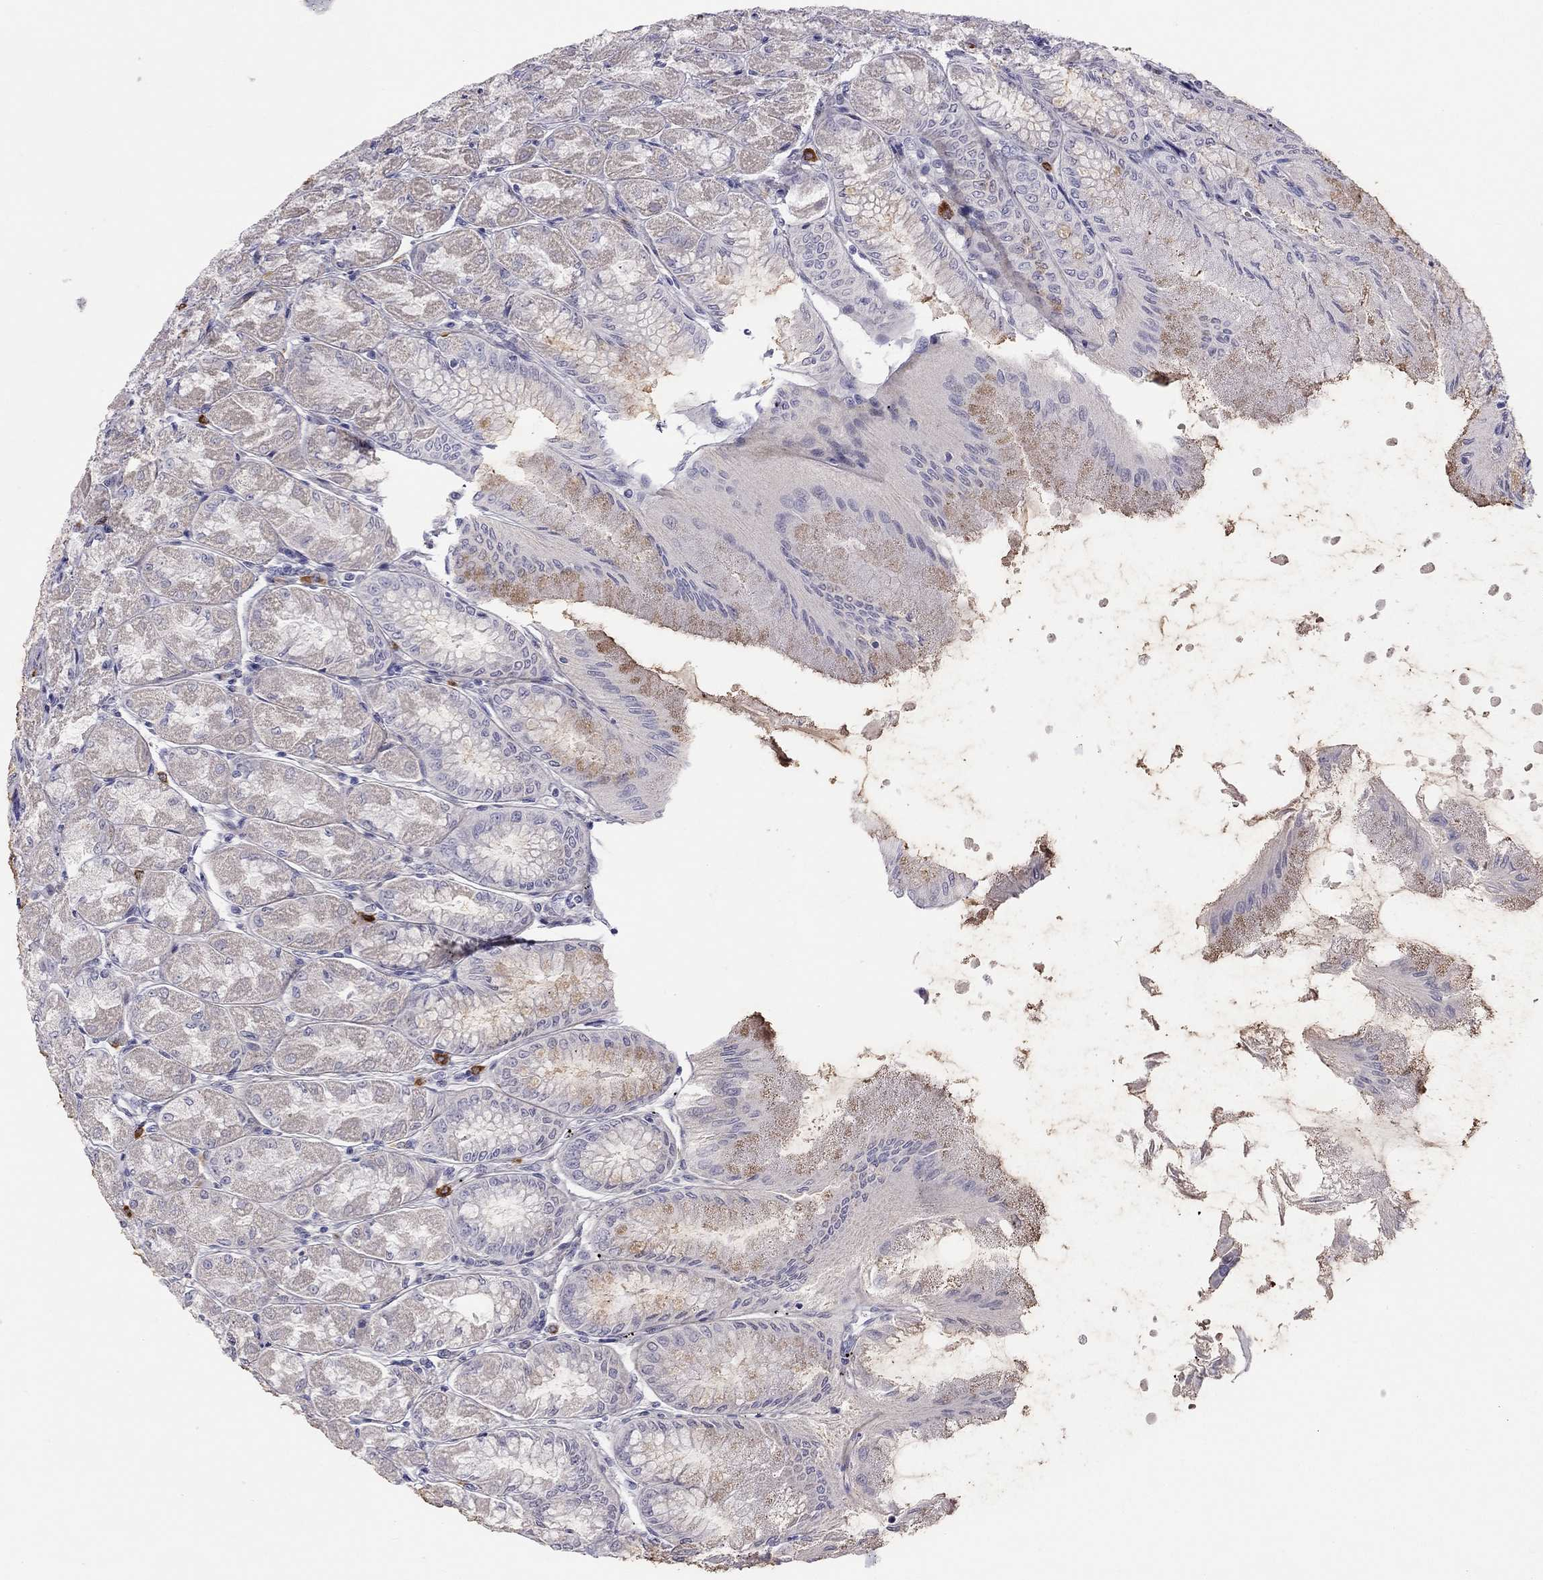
{"staining": {"intensity": "strong", "quantity": "<25%", "location": "cytoplasmic/membranous"}, "tissue": "stomach", "cell_type": "Glandular cells", "image_type": "normal", "snomed": [{"axis": "morphology", "description": "Normal tissue, NOS"}, {"axis": "topography", "description": "Stomach, upper"}], "caption": "Human stomach stained with a protein marker demonstrates strong staining in glandular cells.", "gene": "C8orf88", "patient": {"sex": "male", "age": 60}}